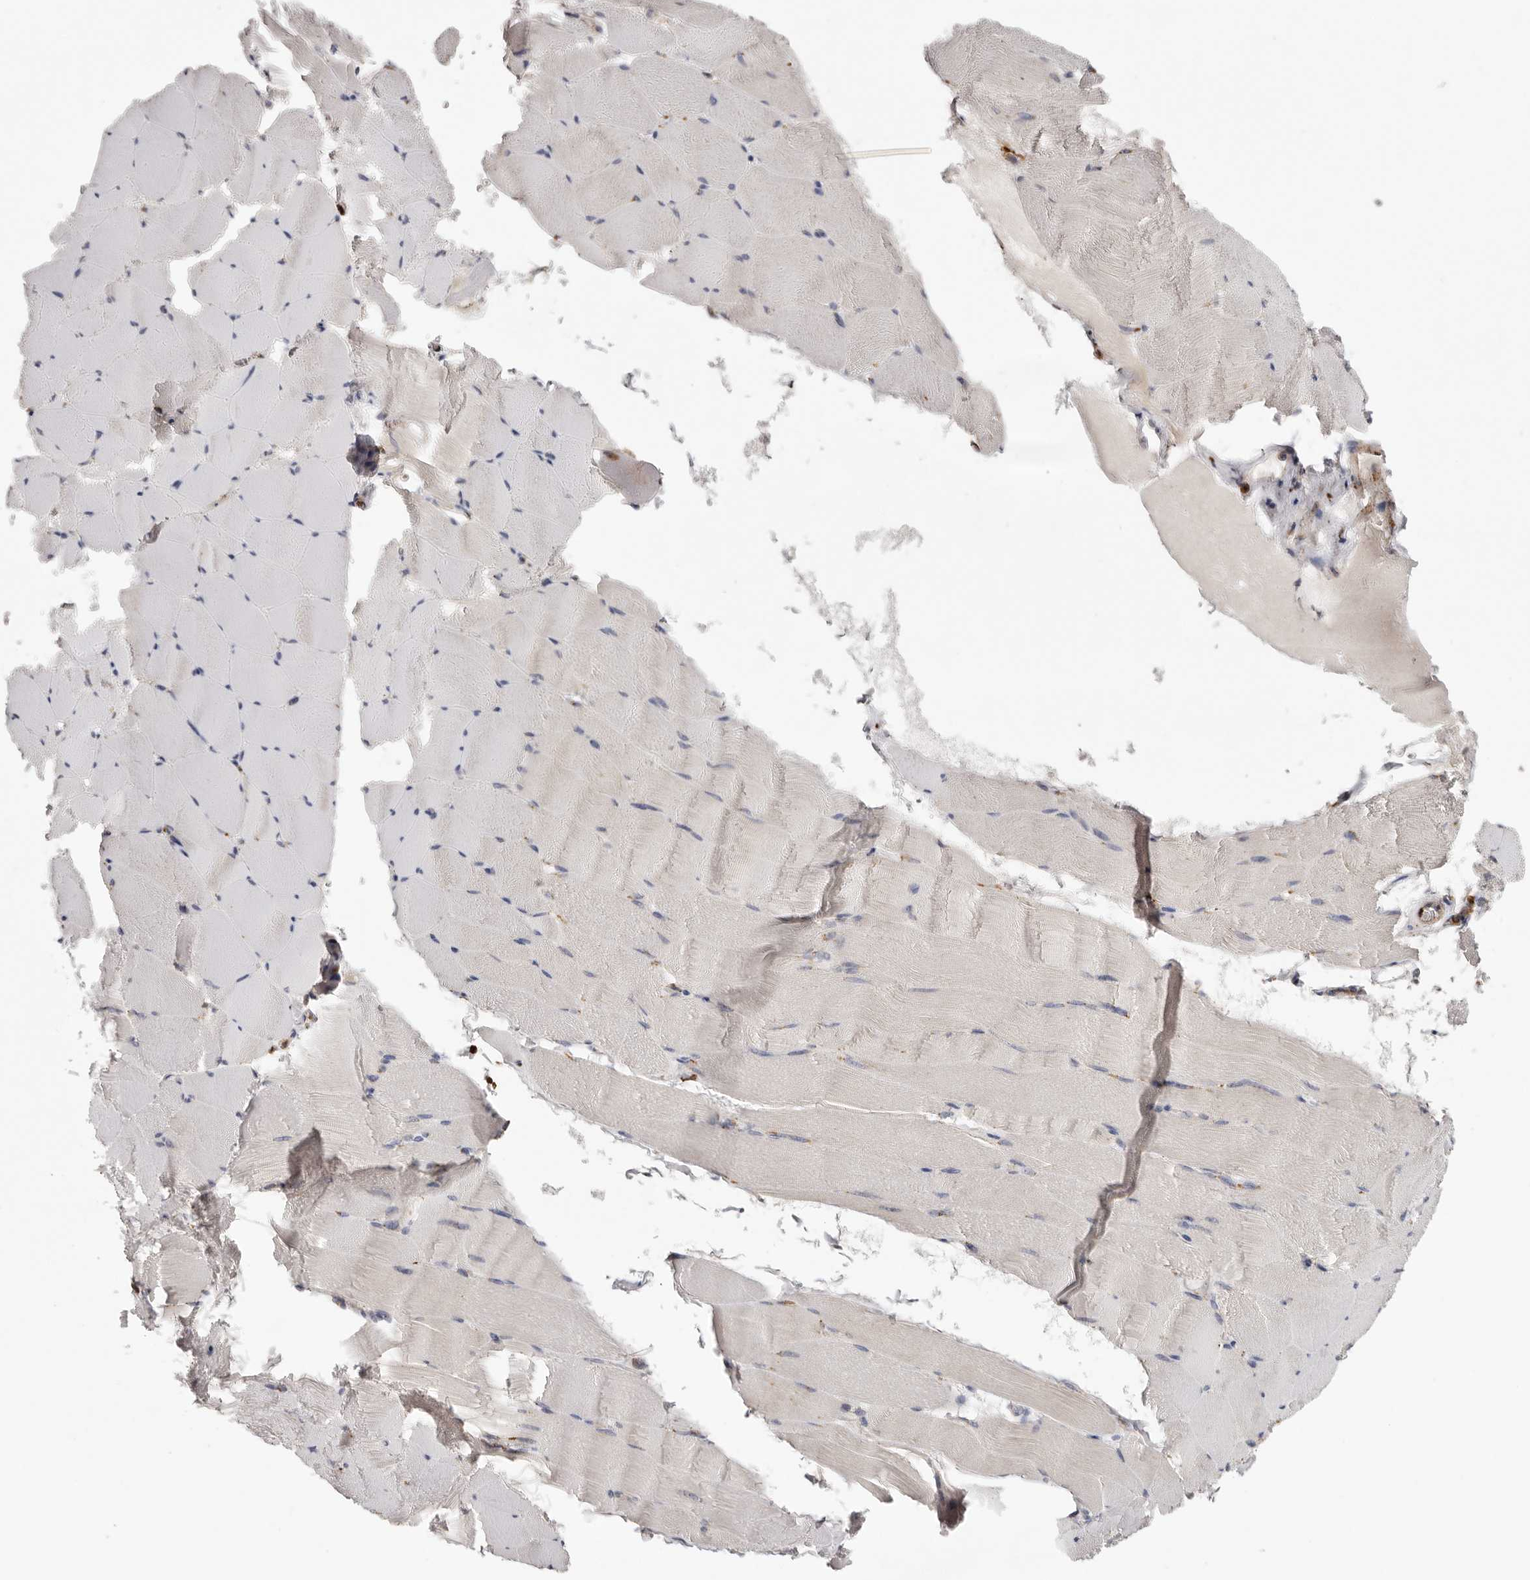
{"staining": {"intensity": "weak", "quantity": "<25%", "location": "cytoplasmic/membranous"}, "tissue": "skeletal muscle", "cell_type": "Myocytes", "image_type": "normal", "snomed": [{"axis": "morphology", "description": "Normal tissue, NOS"}, {"axis": "topography", "description": "Skeletal muscle"}], "caption": "This is a micrograph of immunohistochemistry (IHC) staining of benign skeletal muscle, which shows no positivity in myocytes.", "gene": "GRN", "patient": {"sex": "male", "age": 62}}